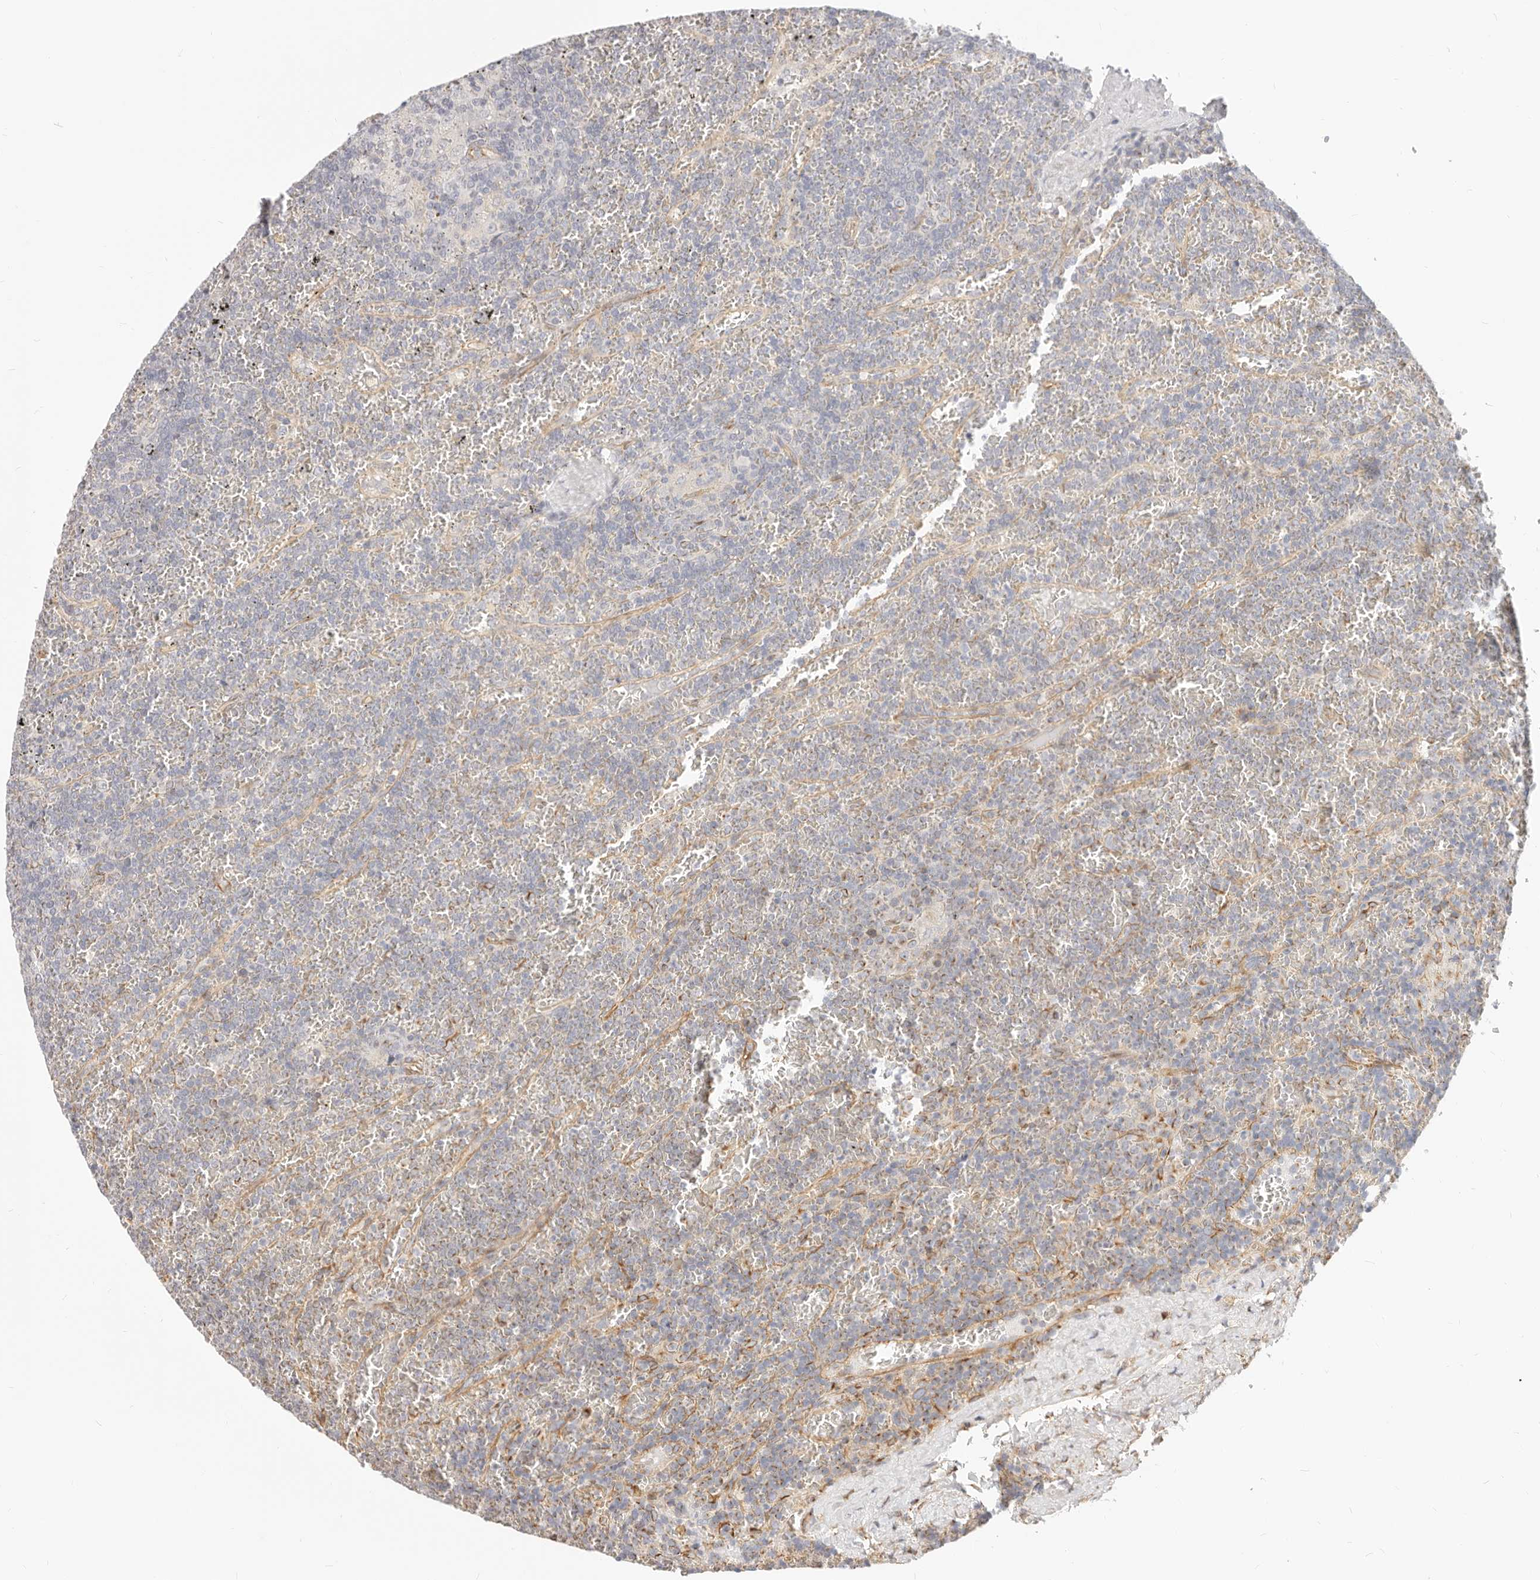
{"staining": {"intensity": "negative", "quantity": "none", "location": "none"}, "tissue": "lymphoma", "cell_type": "Tumor cells", "image_type": "cancer", "snomed": [{"axis": "morphology", "description": "Malignant lymphoma, non-Hodgkin's type, Low grade"}, {"axis": "topography", "description": "Spleen"}], "caption": "High magnification brightfield microscopy of low-grade malignant lymphoma, non-Hodgkin's type stained with DAB (brown) and counterstained with hematoxylin (blue): tumor cells show no significant staining.", "gene": "DTNBP1", "patient": {"sex": "female", "age": 19}}